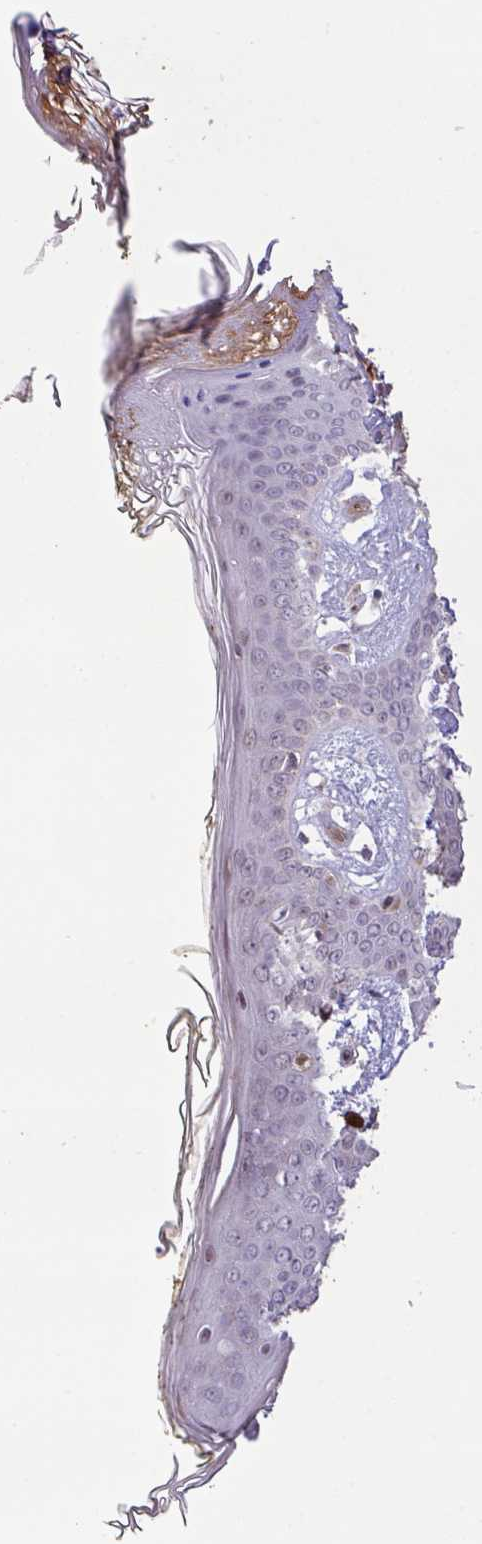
{"staining": {"intensity": "moderate", "quantity": "25%-75%", "location": "nuclear"}, "tissue": "skin", "cell_type": "Fibroblasts", "image_type": "normal", "snomed": [{"axis": "morphology", "description": "Normal tissue, NOS"}, {"axis": "topography", "description": "Skin"}], "caption": "Human skin stained with a brown dye shows moderate nuclear positive staining in approximately 25%-75% of fibroblasts.", "gene": "CHST11", "patient": {"sex": "female", "age": 34}}